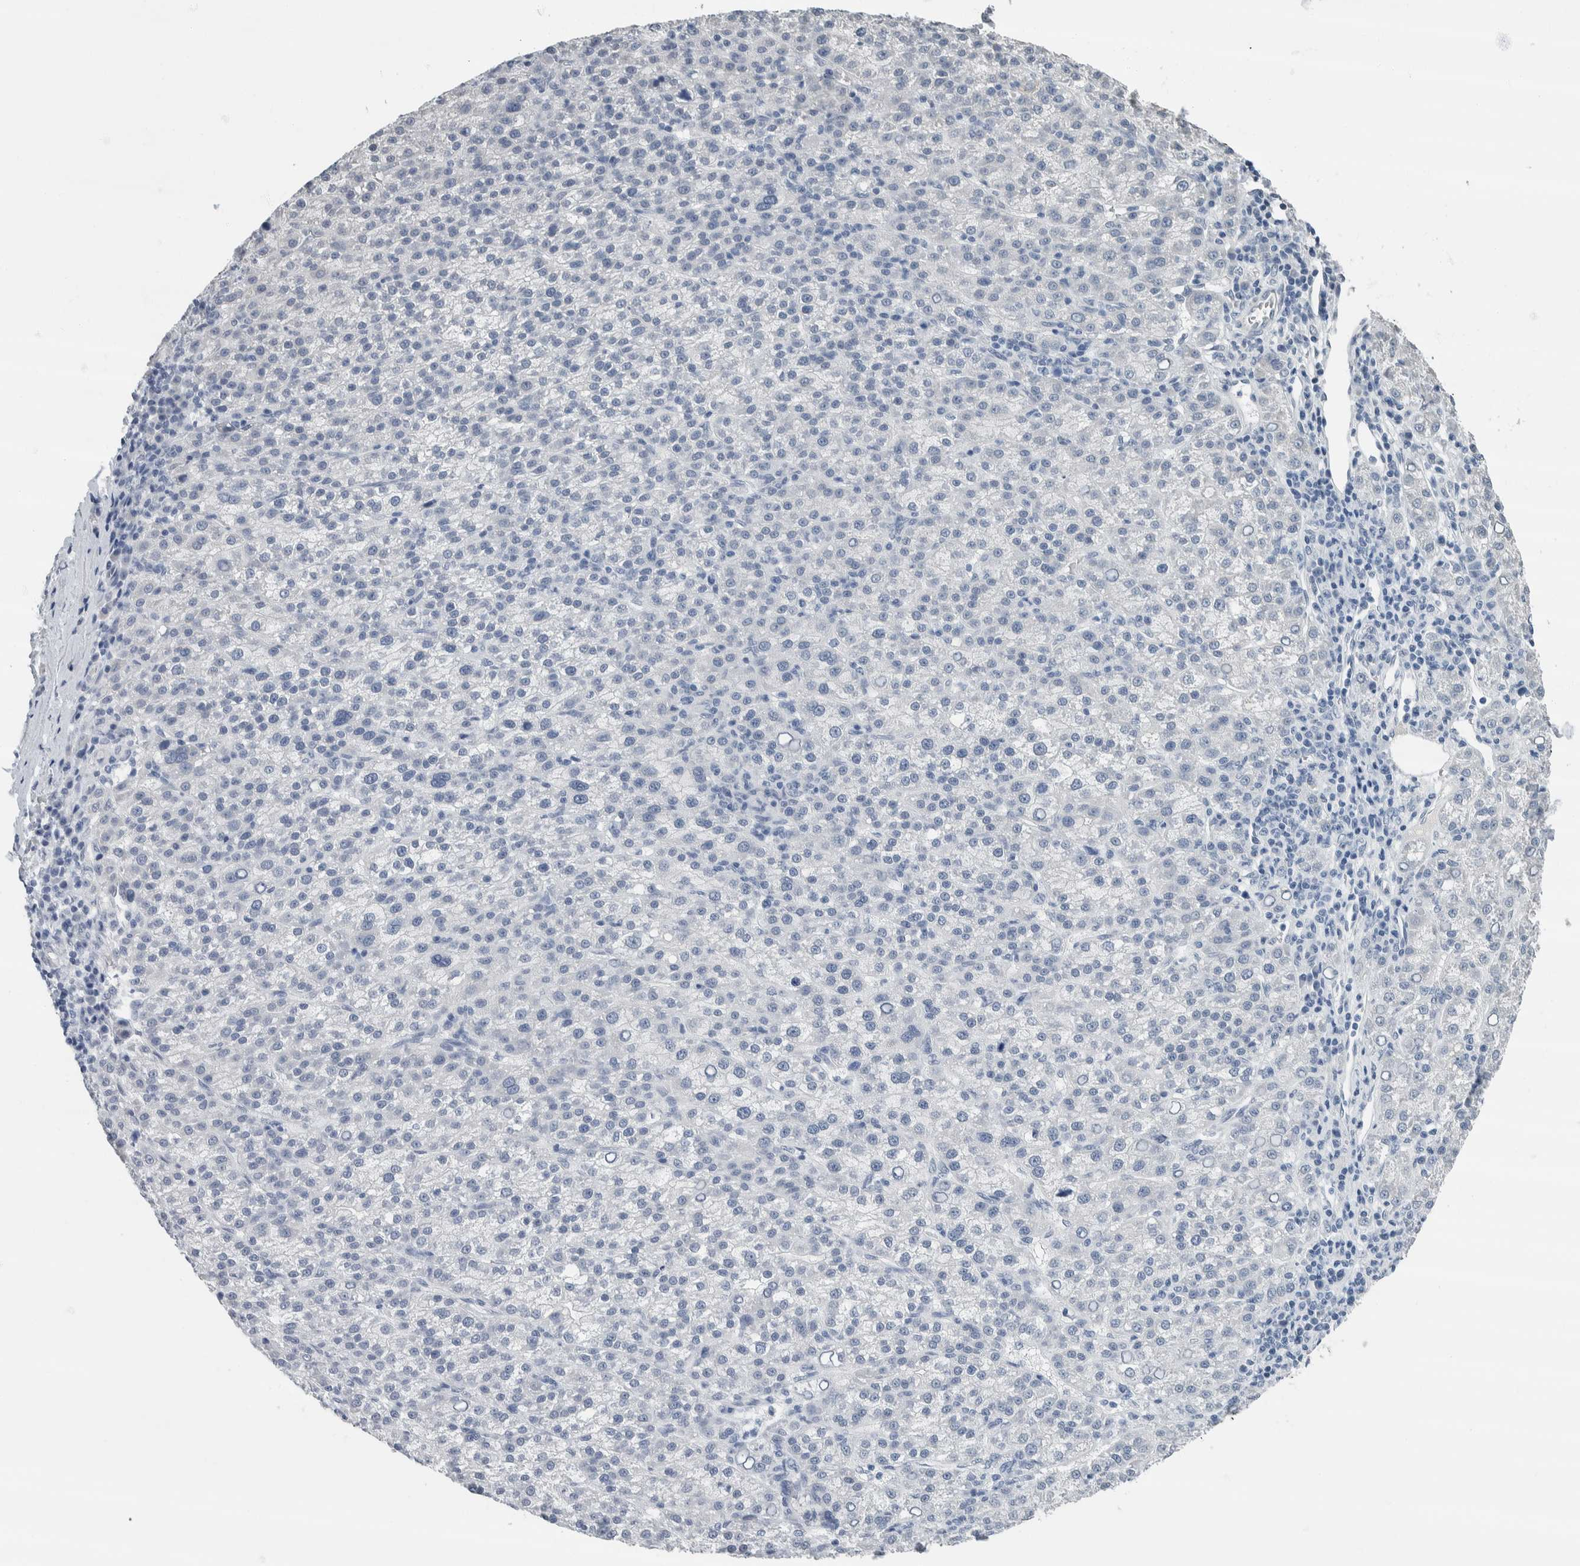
{"staining": {"intensity": "negative", "quantity": "none", "location": "none"}, "tissue": "liver cancer", "cell_type": "Tumor cells", "image_type": "cancer", "snomed": [{"axis": "morphology", "description": "Carcinoma, Hepatocellular, NOS"}, {"axis": "topography", "description": "Liver"}], "caption": "DAB immunohistochemical staining of hepatocellular carcinoma (liver) displays no significant expression in tumor cells.", "gene": "NEFM", "patient": {"sex": "female", "age": 58}}